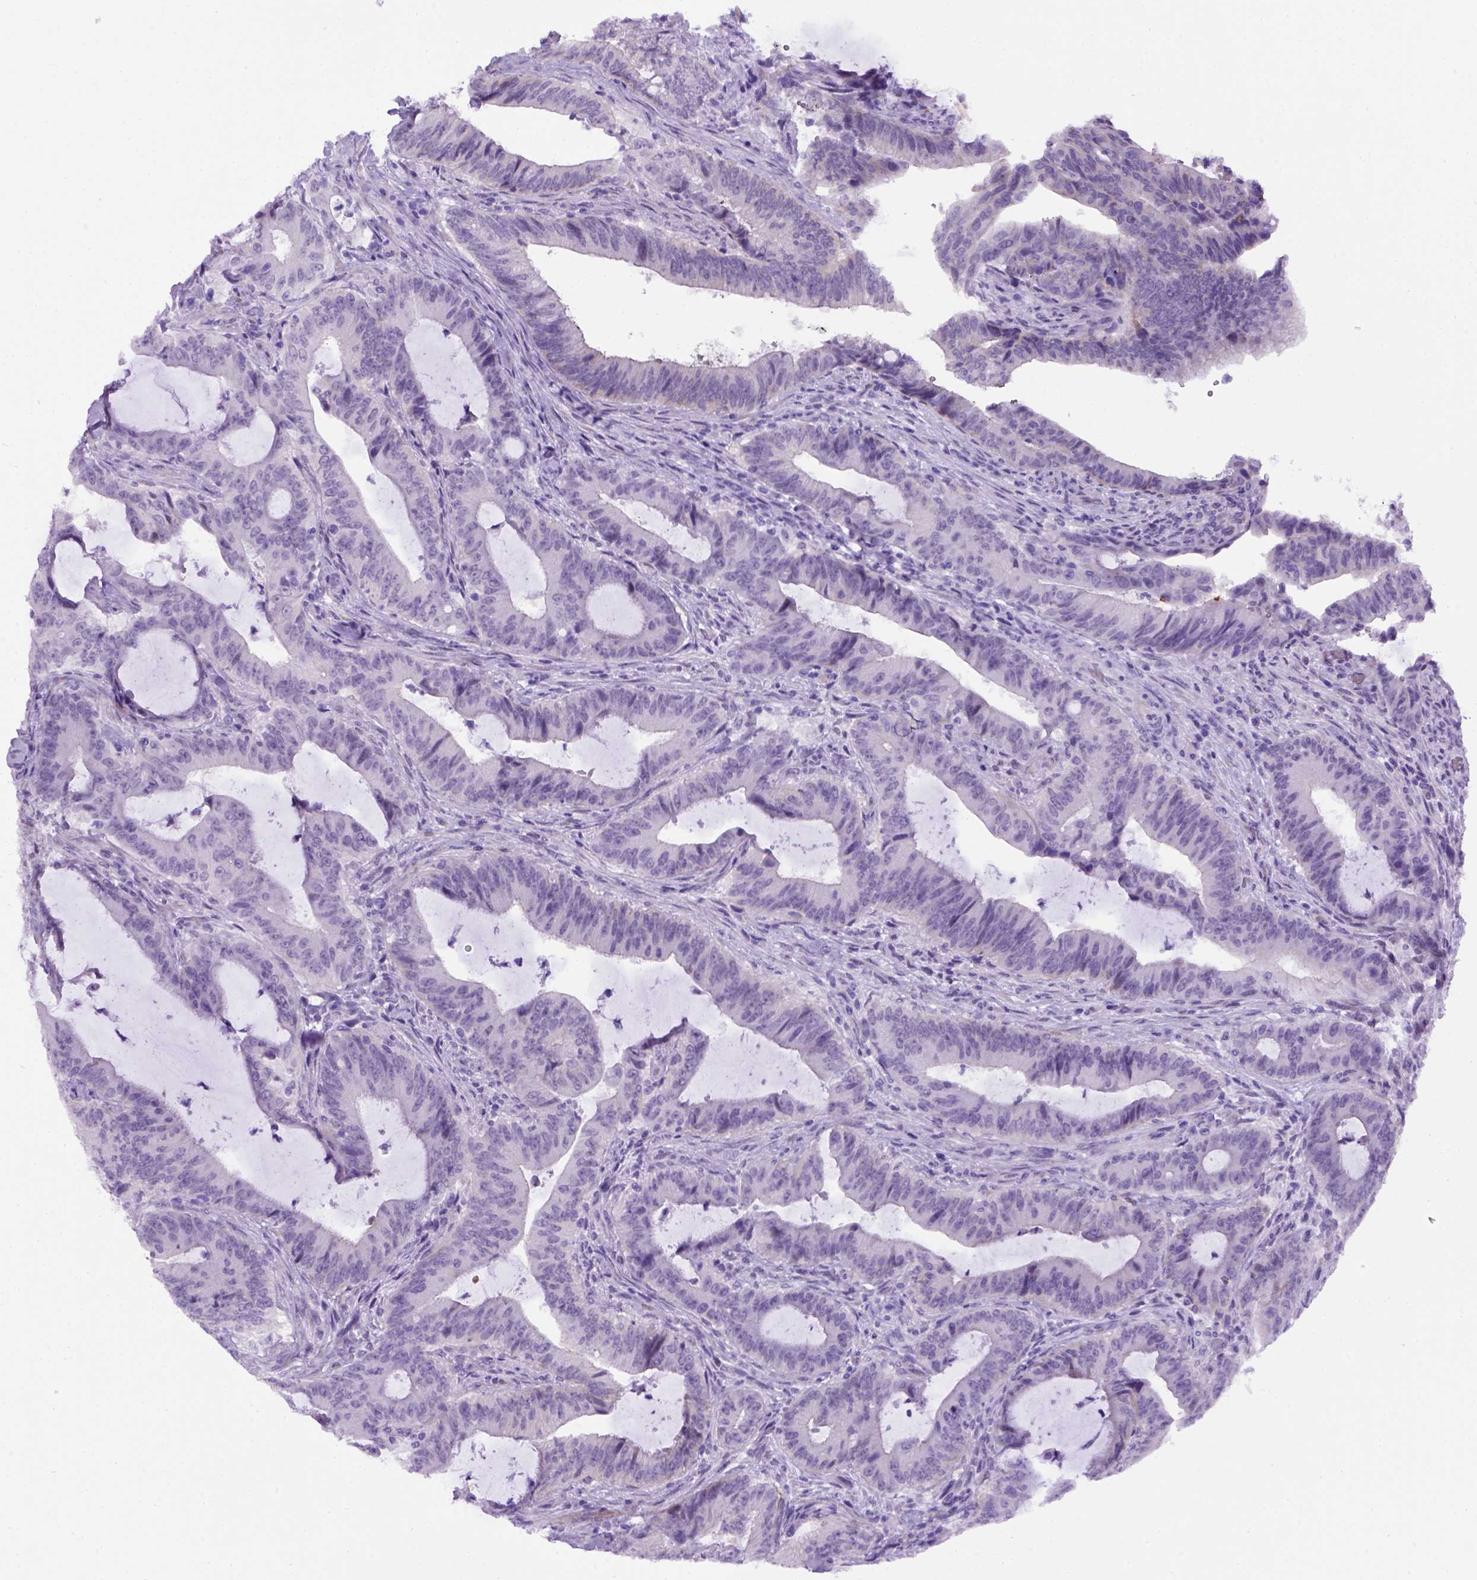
{"staining": {"intensity": "moderate", "quantity": "<25%", "location": "cytoplasmic/membranous"}, "tissue": "colorectal cancer", "cell_type": "Tumor cells", "image_type": "cancer", "snomed": [{"axis": "morphology", "description": "Adenocarcinoma, NOS"}, {"axis": "topography", "description": "Colon"}], "caption": "Protein staining by immunohistochemistry displays moderate cytoplasmic/membranous staining in about <25% of tumor cells in colorectal cancer (adenocarcinoma). (DAB IHC, brown staining for protein, blue staining for nuclei).", "gene": "ADAM12", "patient": {"sex": "female", "age": 43}}